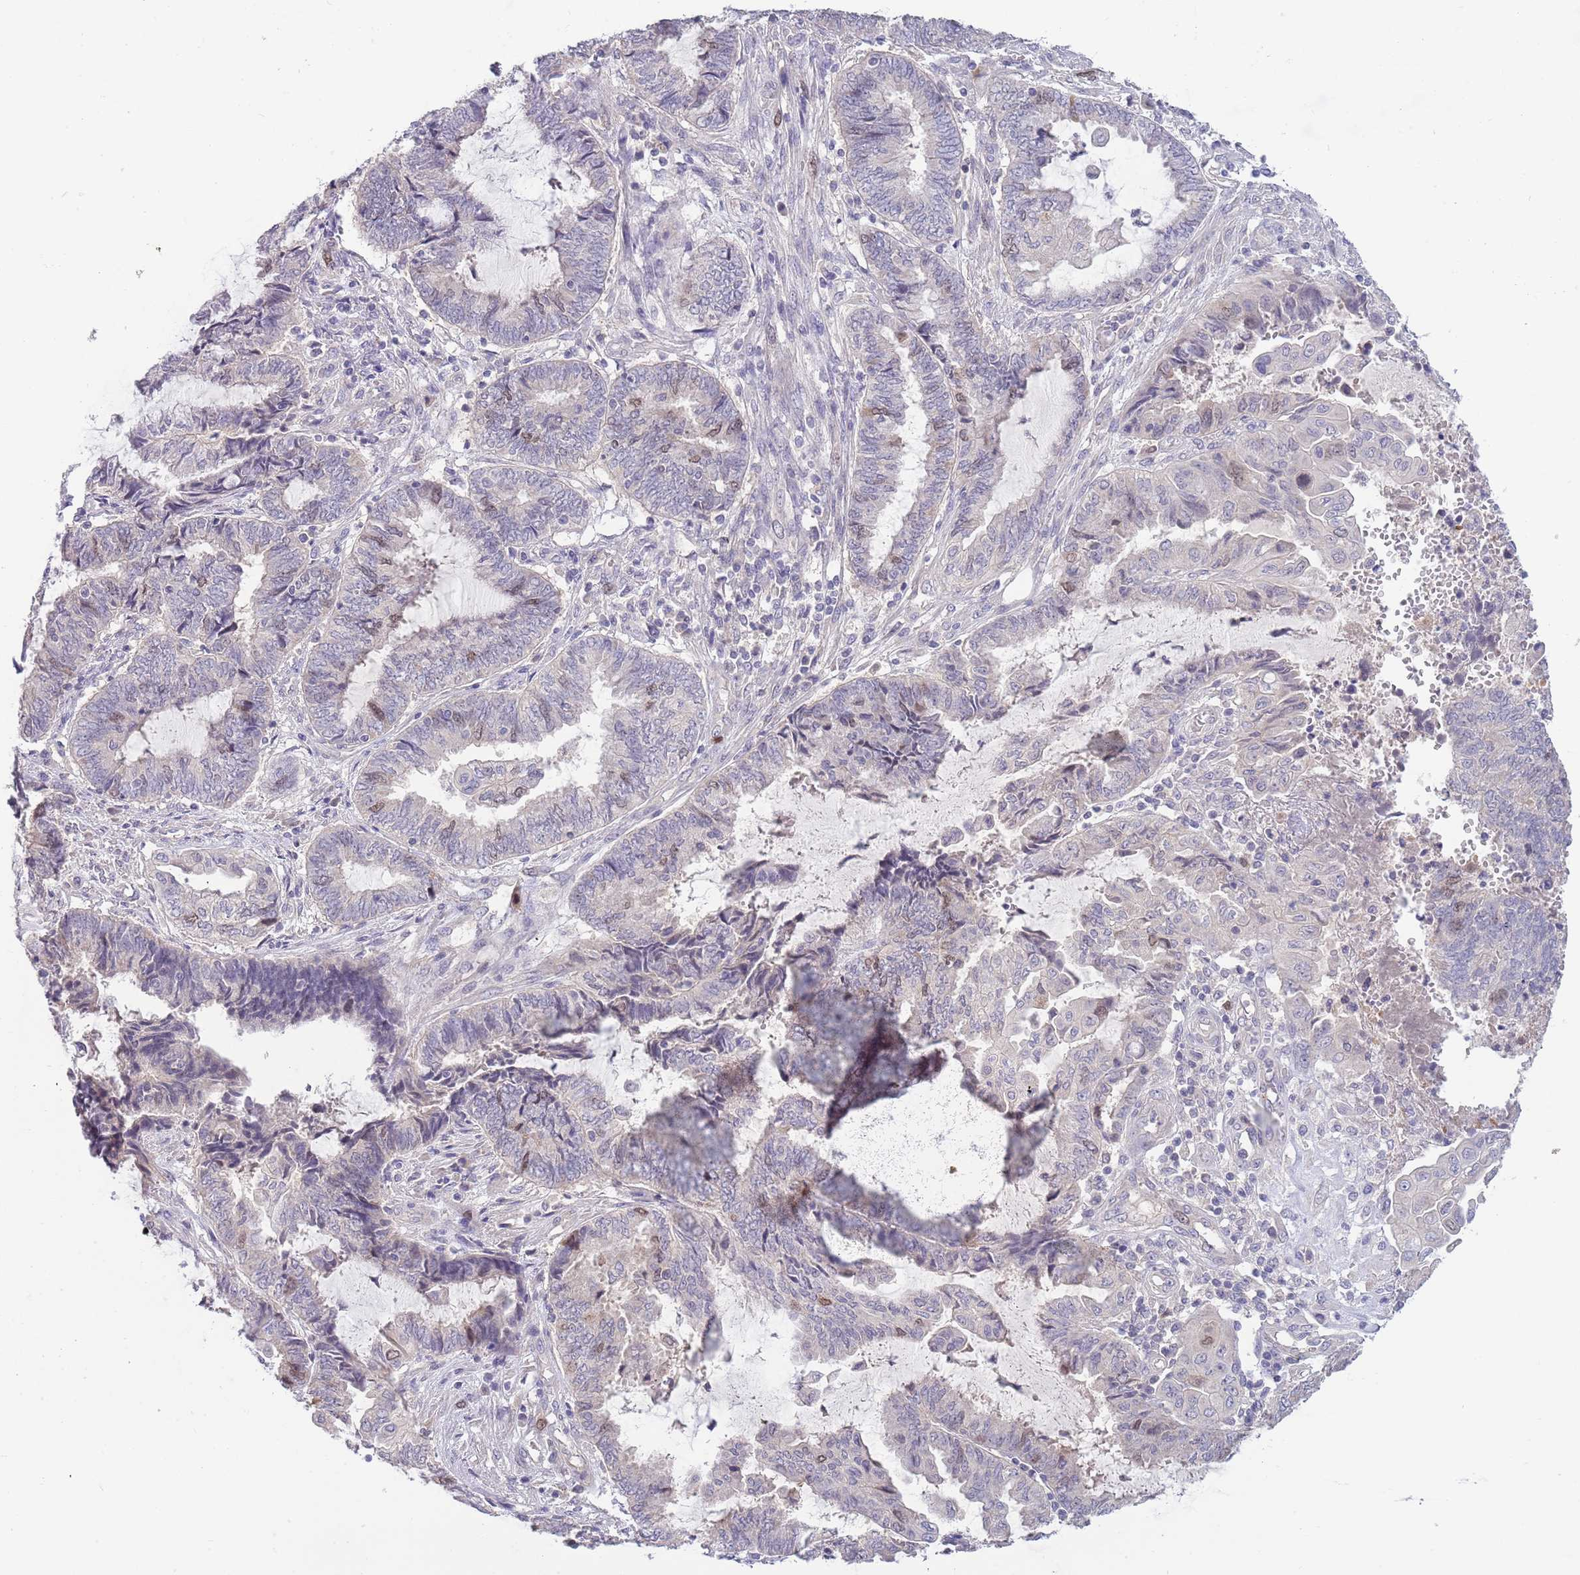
{"staining": {"intensity": "weak", "quantity": "<25%", "location": "nuclear"}, "tissue": "endometrial cancer", "cell_type": "Tumor cells", "image_type": "cancer", "snomed": [{"axis": "morphology", "description": "Adenocarcinoma, NOS"}, {"axis": "topography", "description": "Uterus"}, {"axis": "topography", "description": "Endometrium"}], "caption": "This is an immunohistochemistry histopathology image of endometrial cancer (adenocarcinoma). There is no staining in tumor cells.", "gene": "PIMREG", "patient": {"sex": "female", "age": 70}}